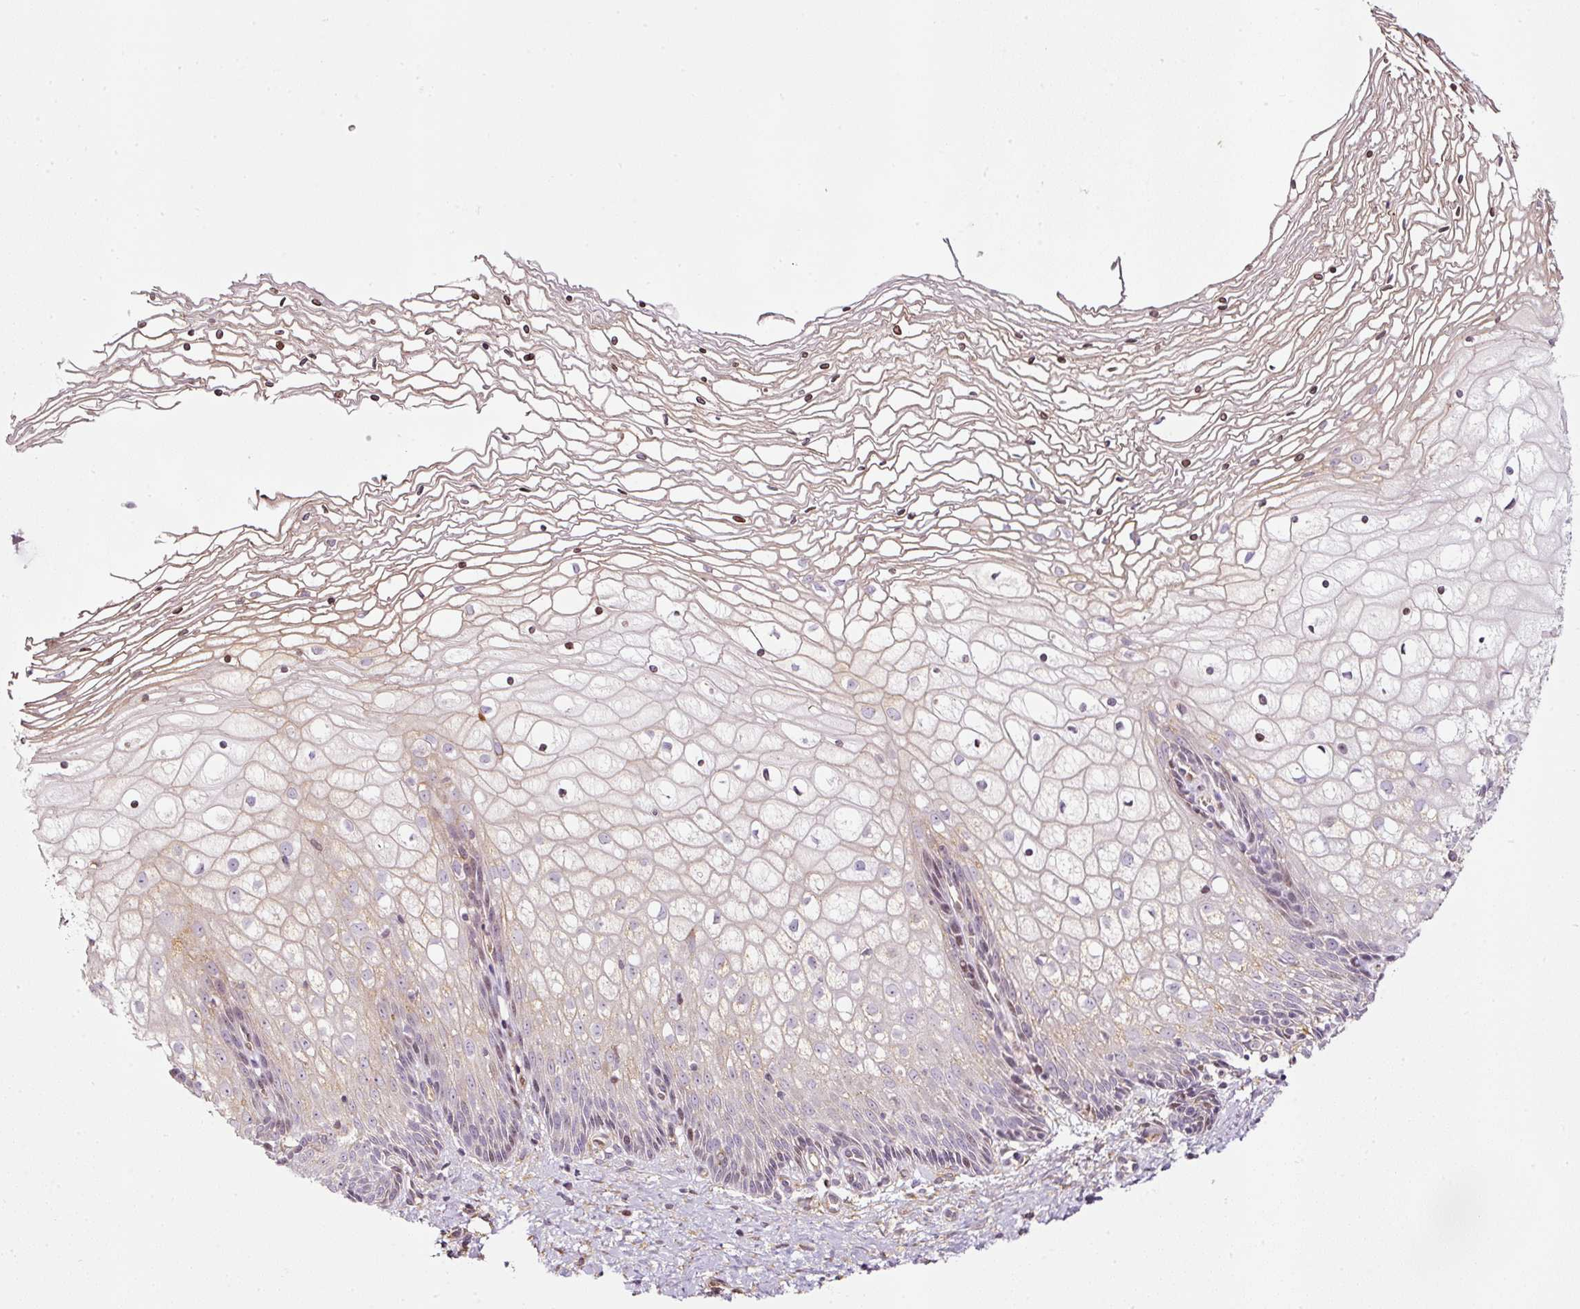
{"staining": {"intensity": "weak", "quantity": "25%-75%", "location": "cytoplasmic/membranous"}, "tissue": "cervix", "cell_type": "Glandular cells", "image_type": "normal", "snomed": [{"axis": "morphology", "description": "Normal tissue, NOS"}, {"axis": "topography", "description": "Cervix"}], "caption": "A brown stain highlights weak cytoplasmic/membranous staining of a protein in glandular cells of benign cervix.", "gene": "SCNM1", "patient": {"sex": "female", "age": 36}}